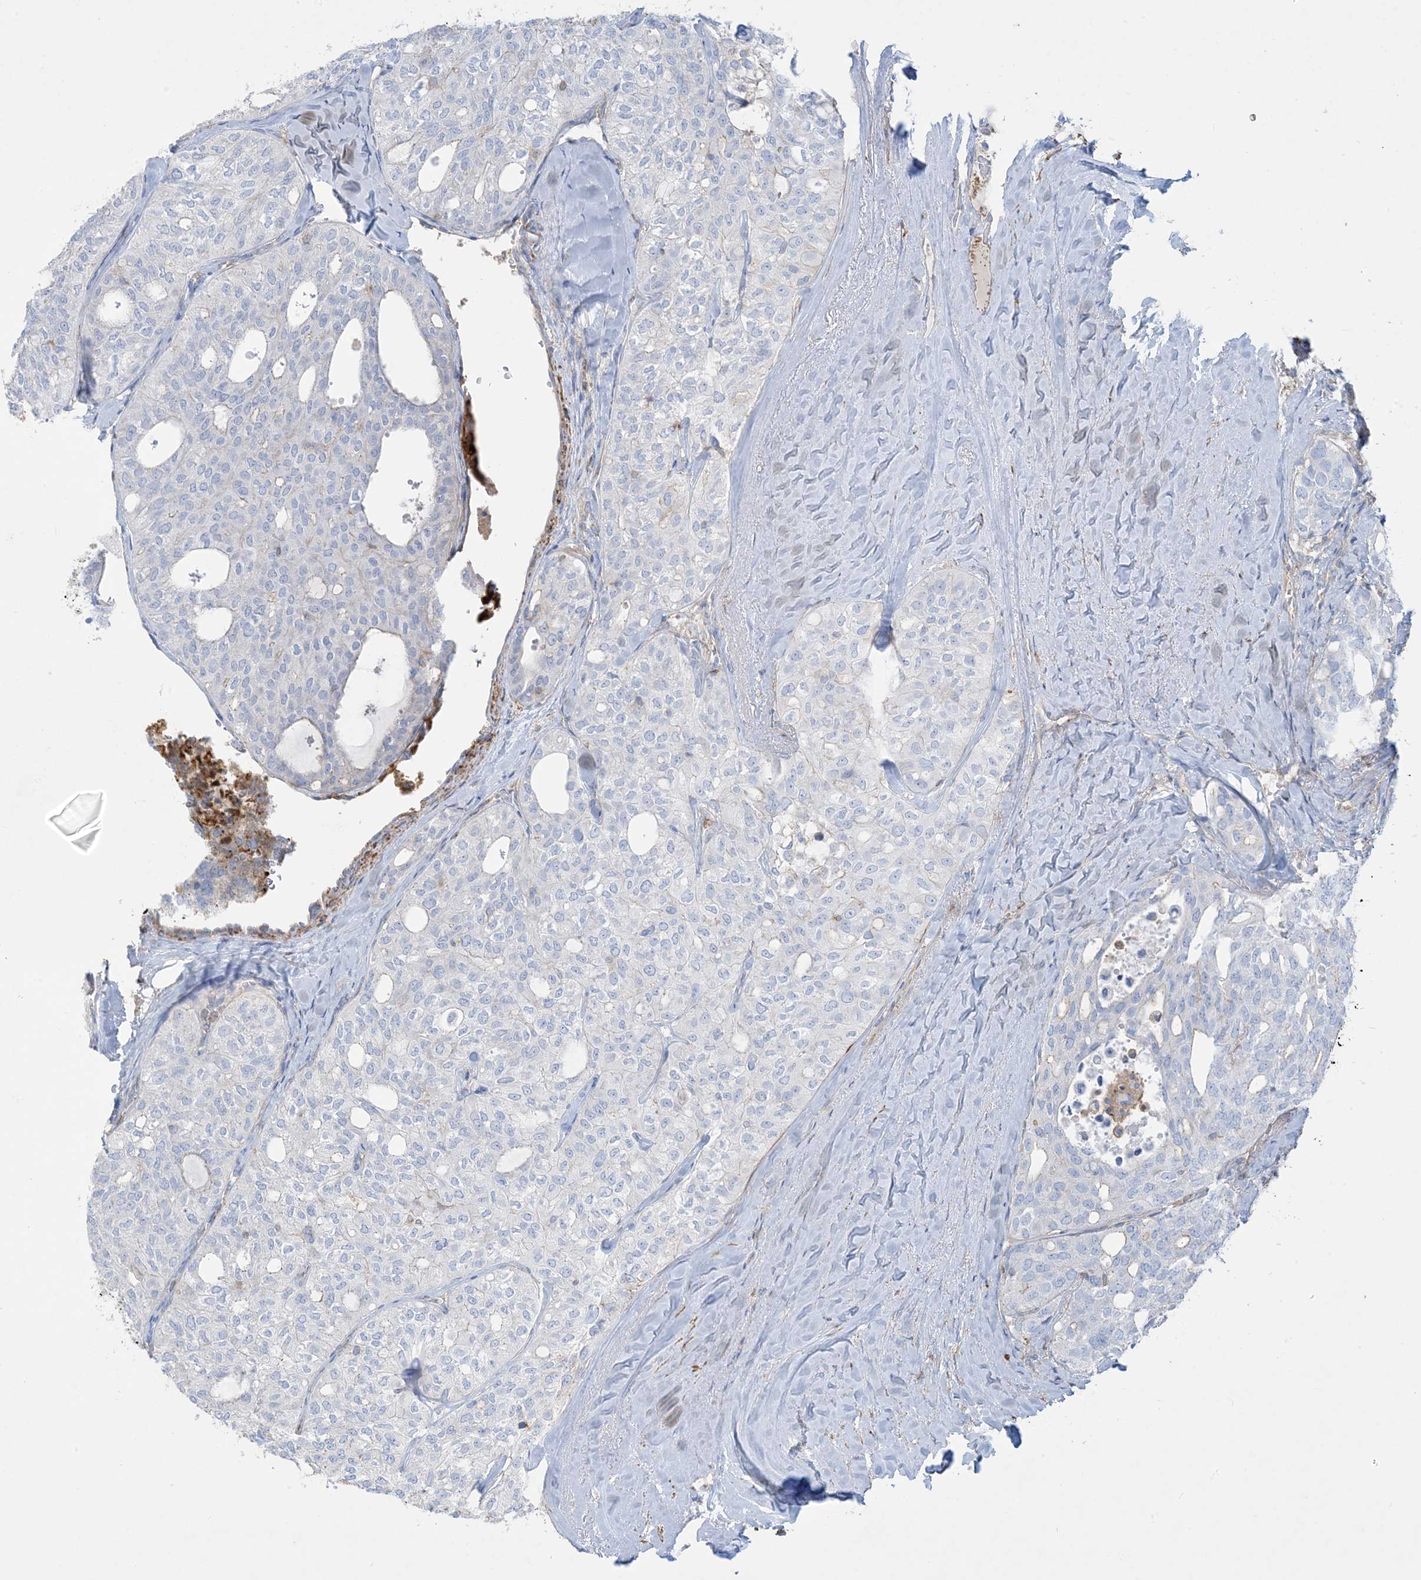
{"staining": {"intensity": "negative", "quantity": "none", "location": "none"}, "tissue": "thyroid cancer", "cell_type": "Tumor cells", "image_type": "cancer", "snomed": [{"axis": "morphology", "description": "Follicular adenoma carcinoma, NOS"}, {"axis": "topography", "description": "Thyroid gland"}], "caption": "Tumor cells show no significant positivity in follicular adenoma carcinoma (thyroid).", "gene": "GTF3C2", "patient": {"sex": "male", "age": 75}}